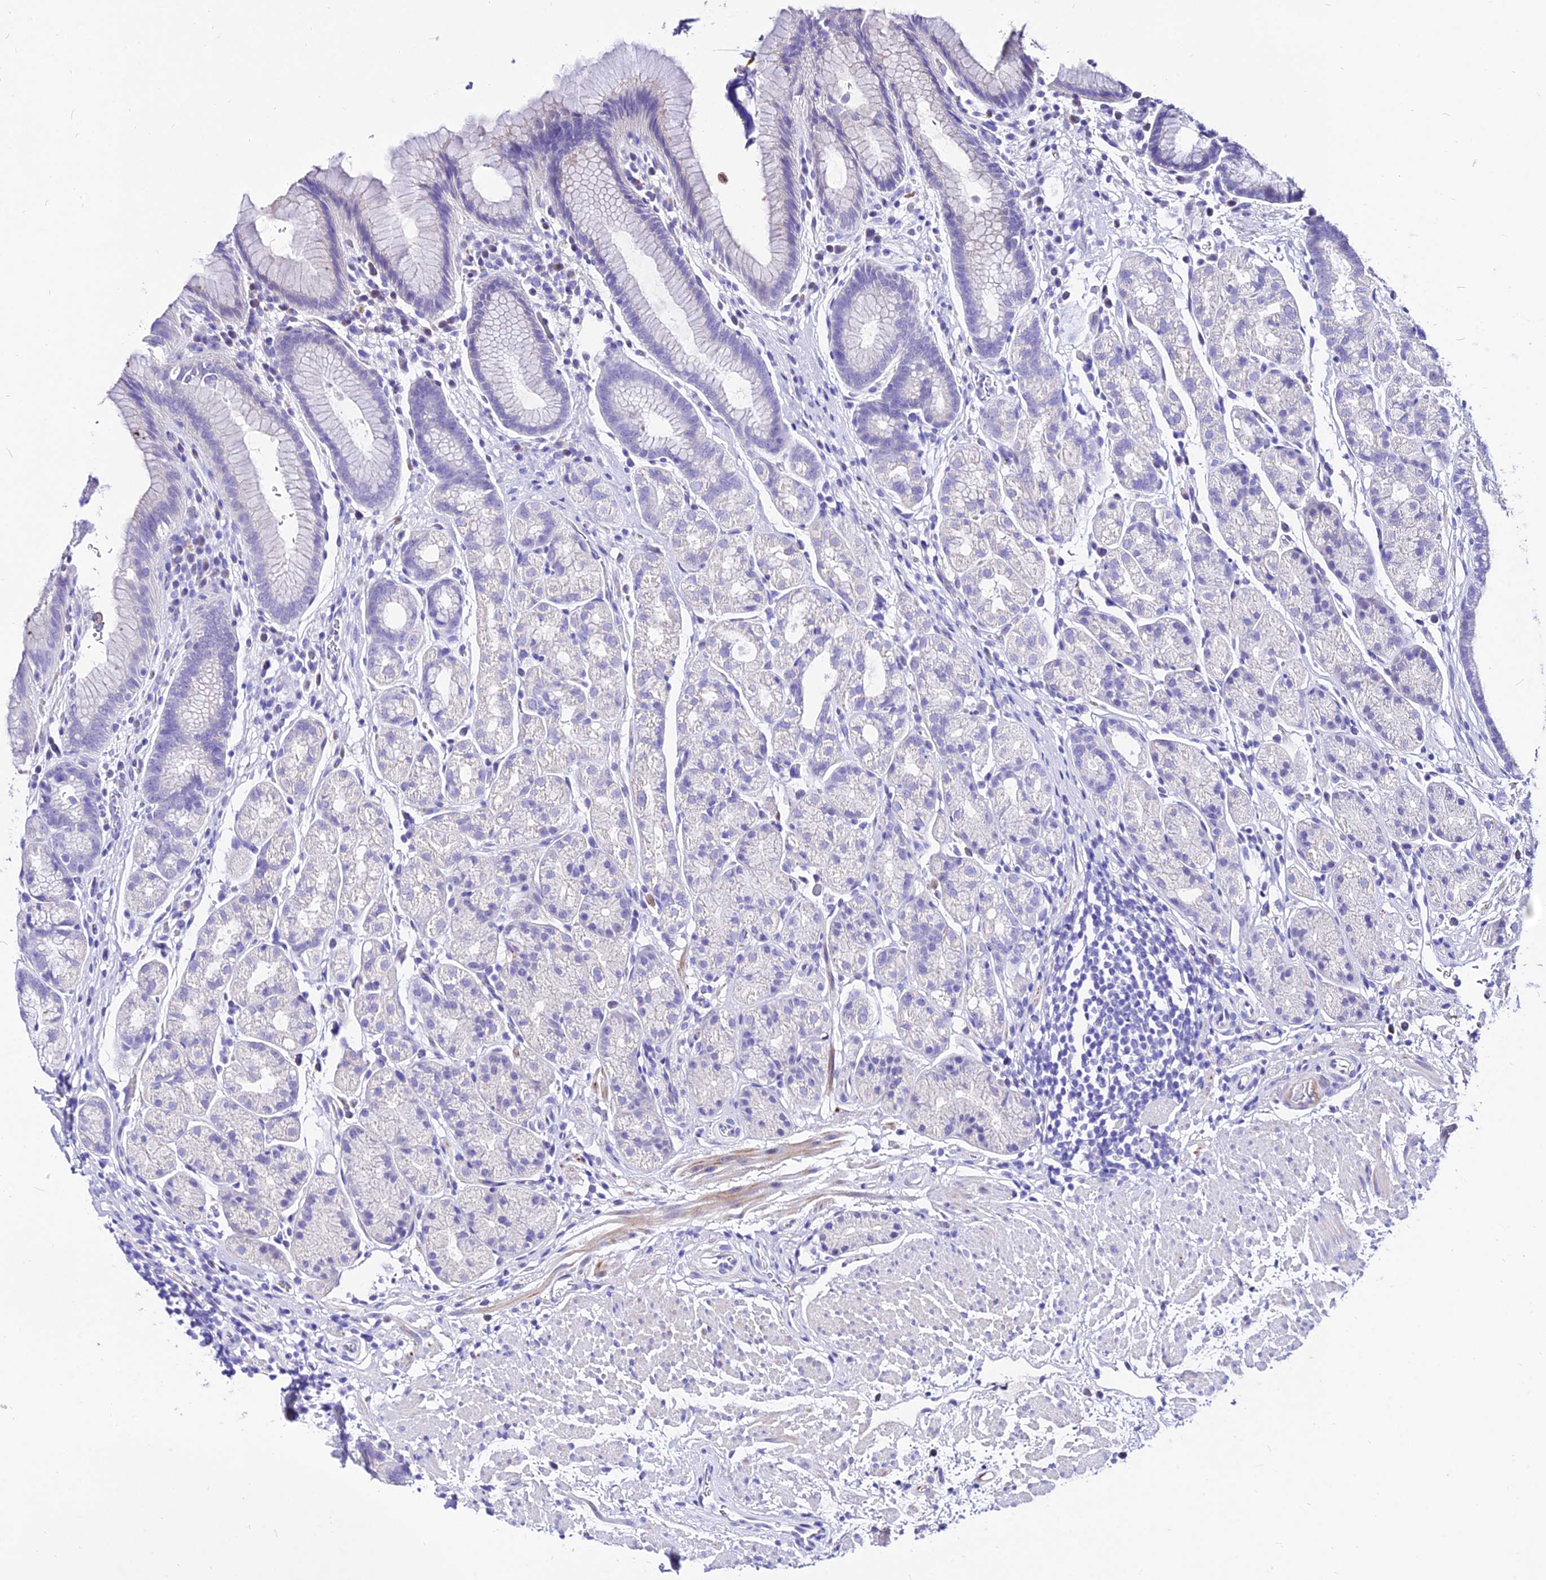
{"staining": {"intensity": "negative", "quantity": "none", "location": "none"}, "tissue": "stomach", "cell_type": "Glandular cells", "image_type": "normal", "snomed": [{"axis": "morphology", "description": "Normal tissue, NOS"}, {"axis": "topography", "description": "Stomach"}], "caption": "This image is of benign stomach stained with immunohistochemistry (IHC) to label a protein in brown with the nuclei are counter-stained blue. There is no staining in glandular cells.", "gene": "DEFB106A", "patient": {"sex": "male", "age": 63}}